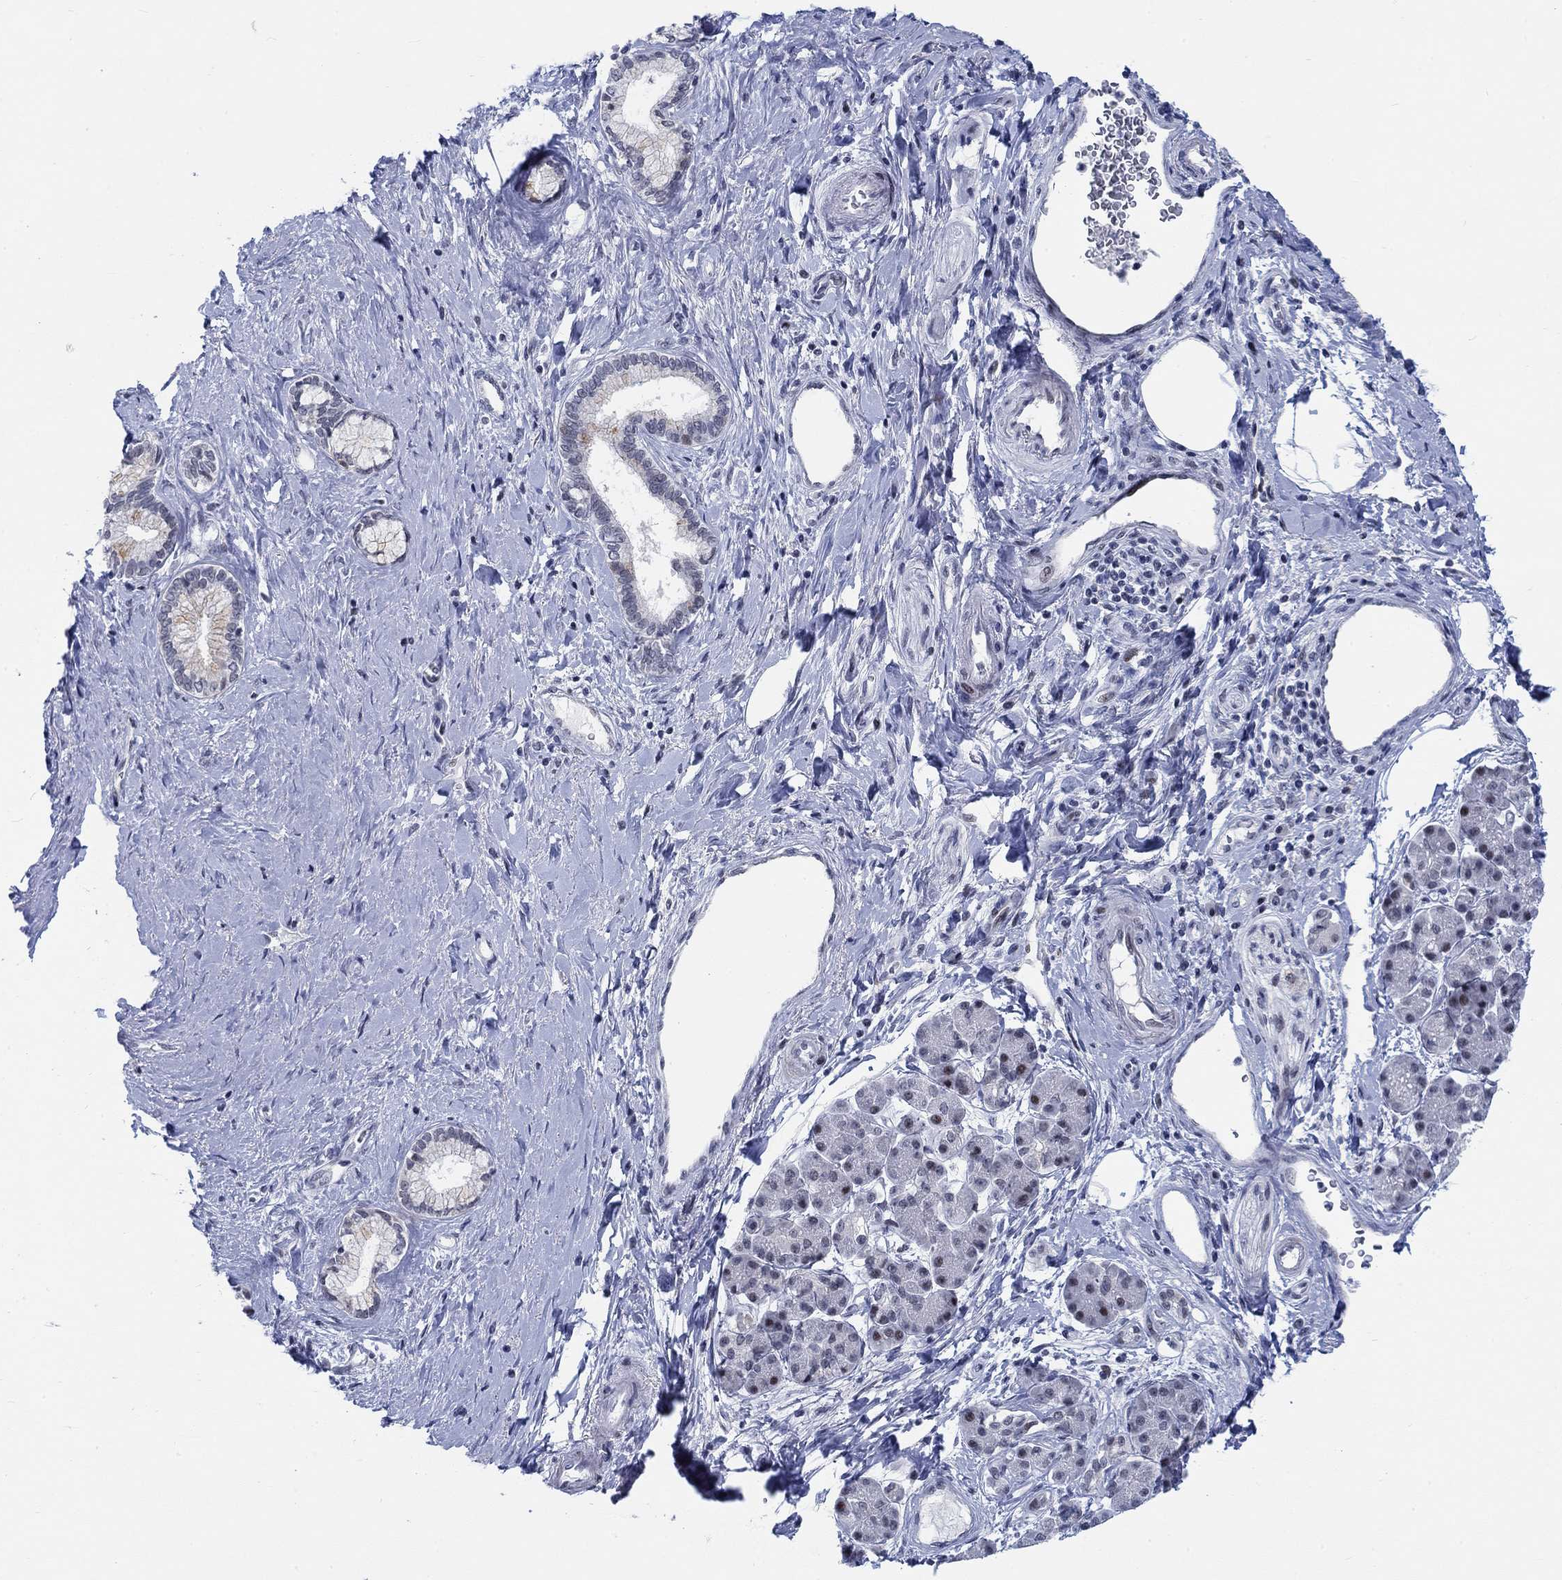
{"staining": {"intensity": "negative", "quantity": "none", "location": "none"}, "tissue": "pancreatic cancer", "cell_type": "Tumor cells", "image_type": "cancer", "snomed": [{"axis": "morphology", "description": "Adenocarcinoma, NOS"}, {"axis": "topography", "description": "Pancreas"}], "caption": "The image displays no staining of tumor cells in pancreatic cancer. The staining is performed using DAB brown chromogen with nuclei counter-stained in using hematoxylin.", "gene": "NEU3", "patient": {"sex": "female", "age": 73}}